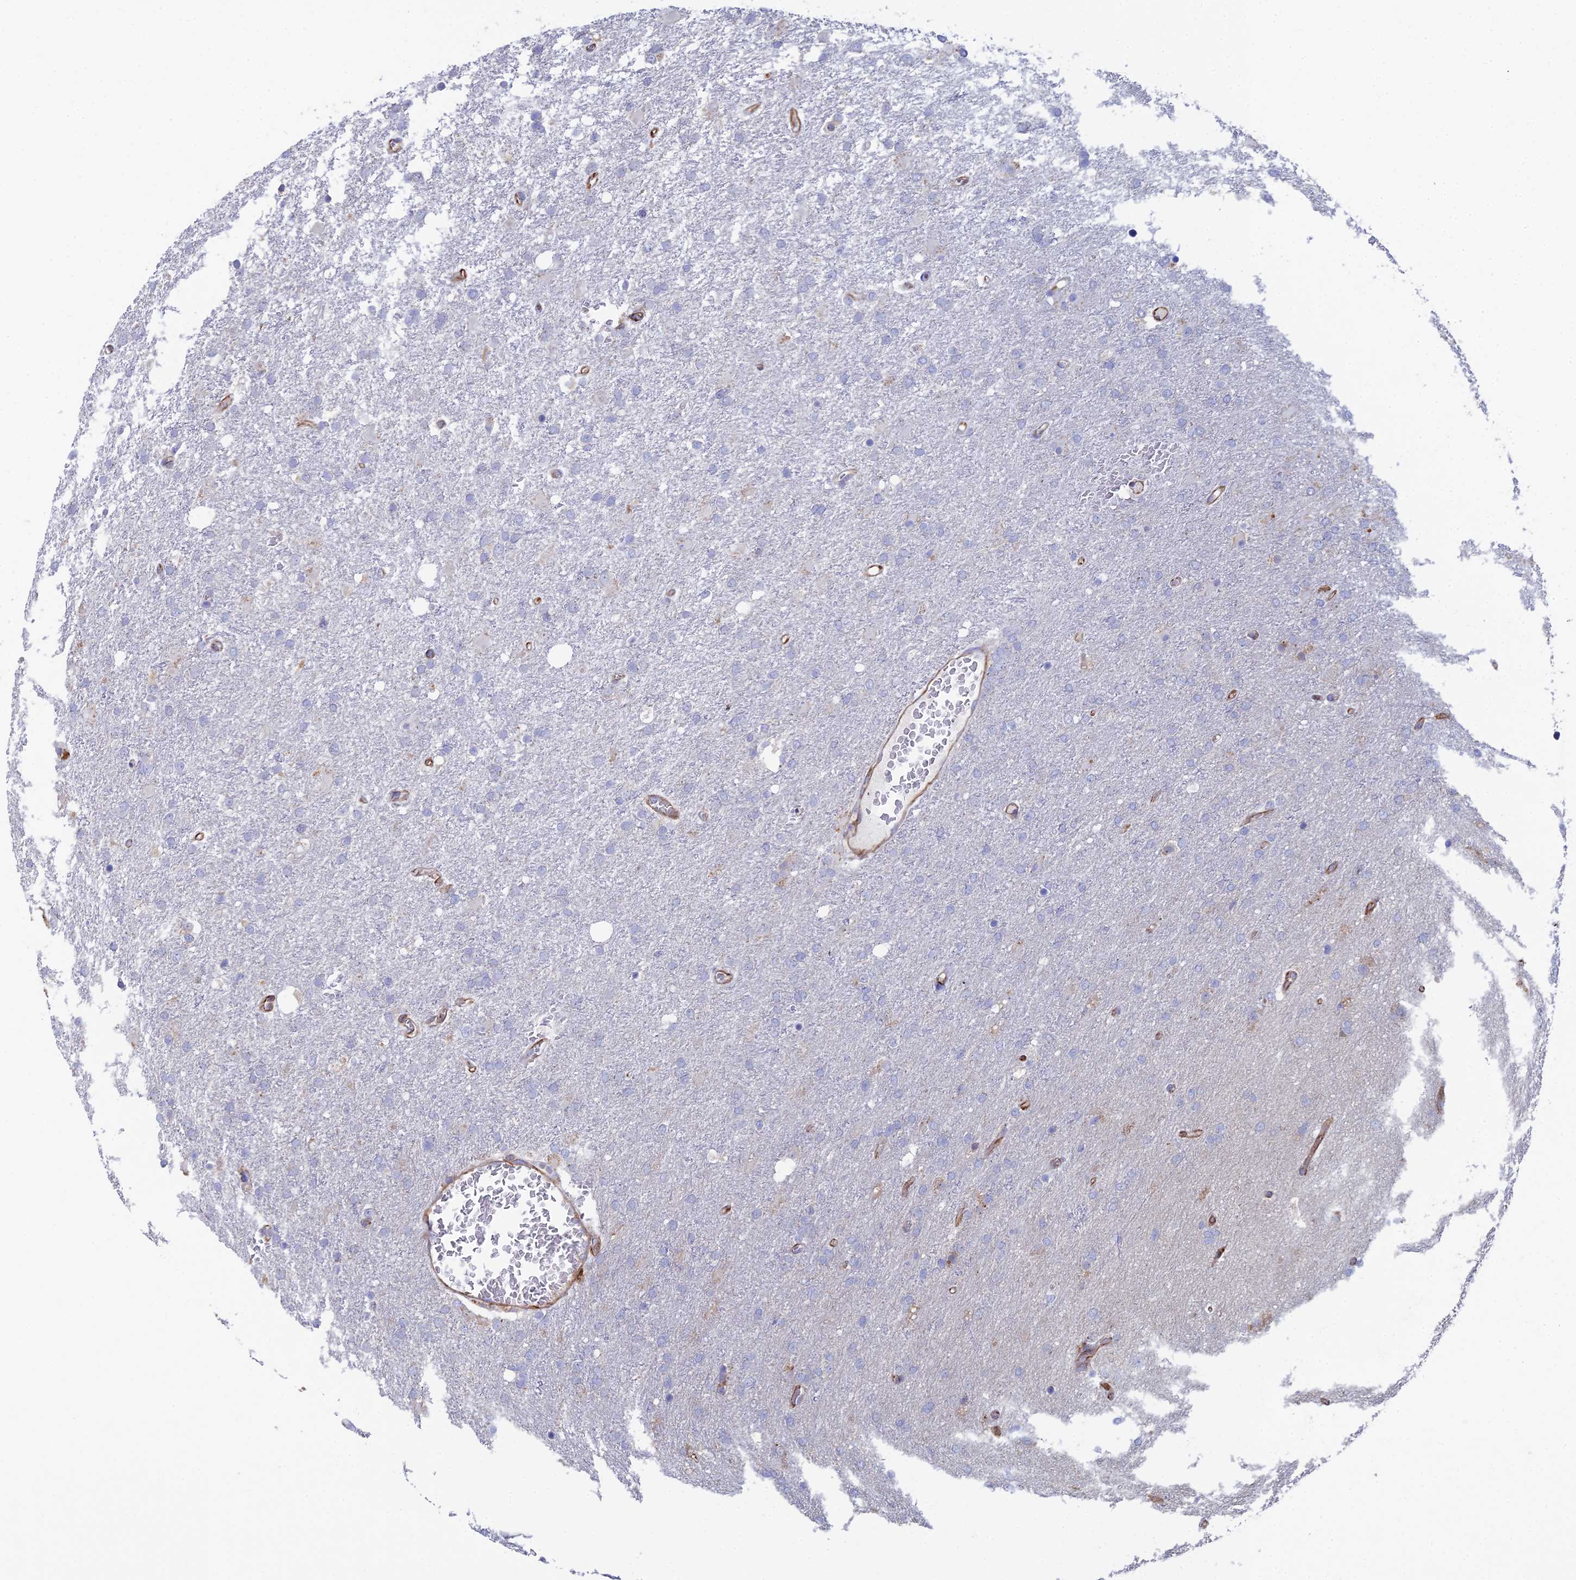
{"staining": {"intensity": "negative", "quantity": "none", "location": "none"}, "tissue": "glioma", "cell_type": "Tumor cells", "image_type": "cancer", "snomed": [{"axis": "morphology", "description": "Glioma, malignant, High grade"}, {"axis": "topography", "description": "Brain"}], "caption": "DAB immunohistochemical staining of human malignant glioma (high-grade) demonstrates no significant positivity in tumor cells. (Immunohistochemistry (ihc), brightfield microscopy, high magnification).", "gene": "CLVS2", "patient": {"sex": "female", "age": 74}}